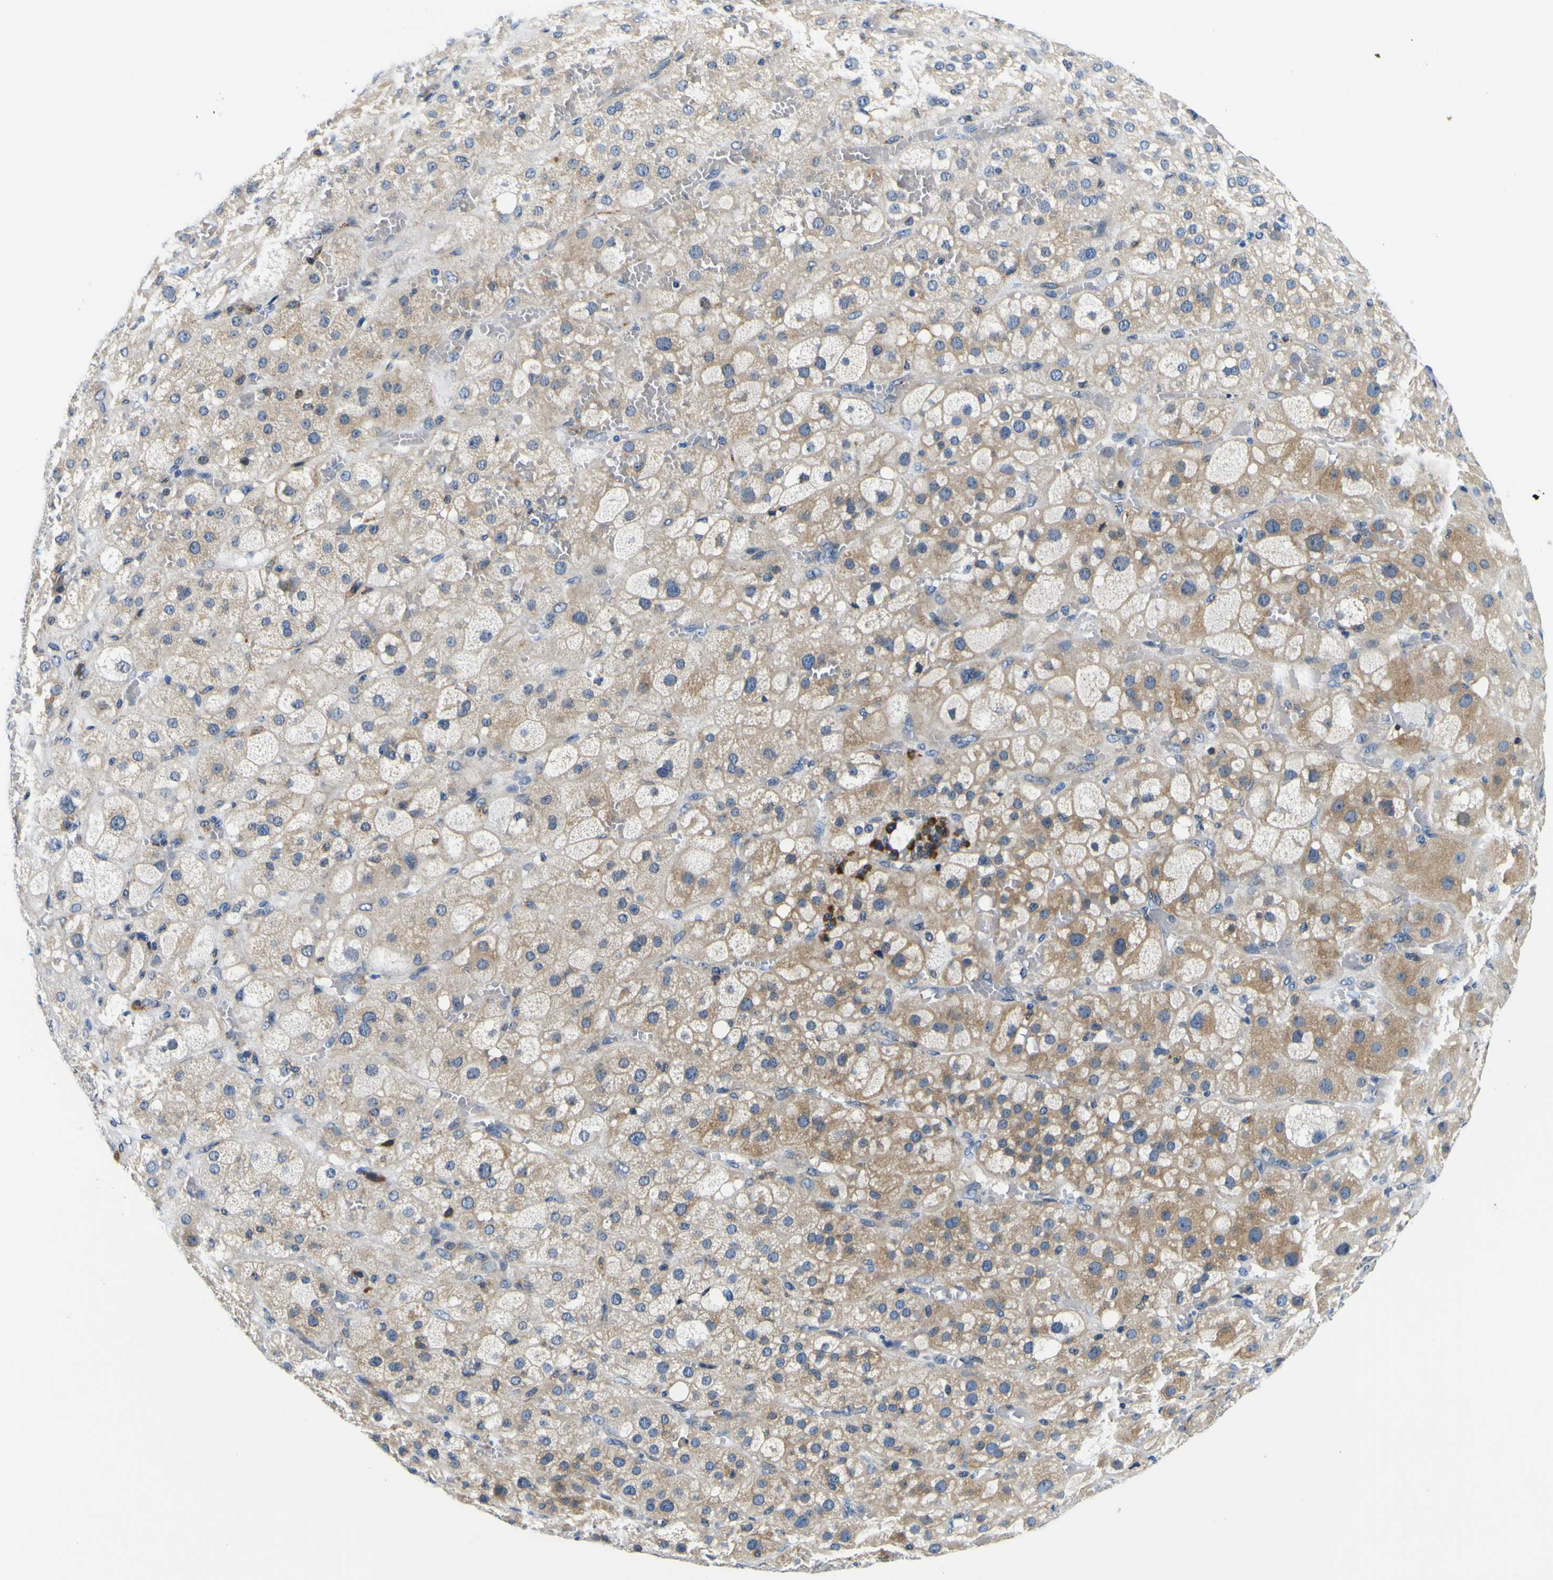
{"staining": {"intensity": "moderate", "quantity": "25%-75%", "location": "cytoplasmic/membranous"}, "tissue": "adrenal gland", "cell_type": "Glandular cells", "image_type": "normal", "snomed": [{"axis": "morphology", "description": "Normal tissue, NOS"}, {"axis": "topography", "description": "Adrenal gland"}], "caption": "A medium amount of moderate cytoplasmic/membranous expression is seen in approximately 25%-75% of glandular cells in normal adrenal gland.", "gene": "NLRP3", "patient": {"sex": "female", "age": 47}}